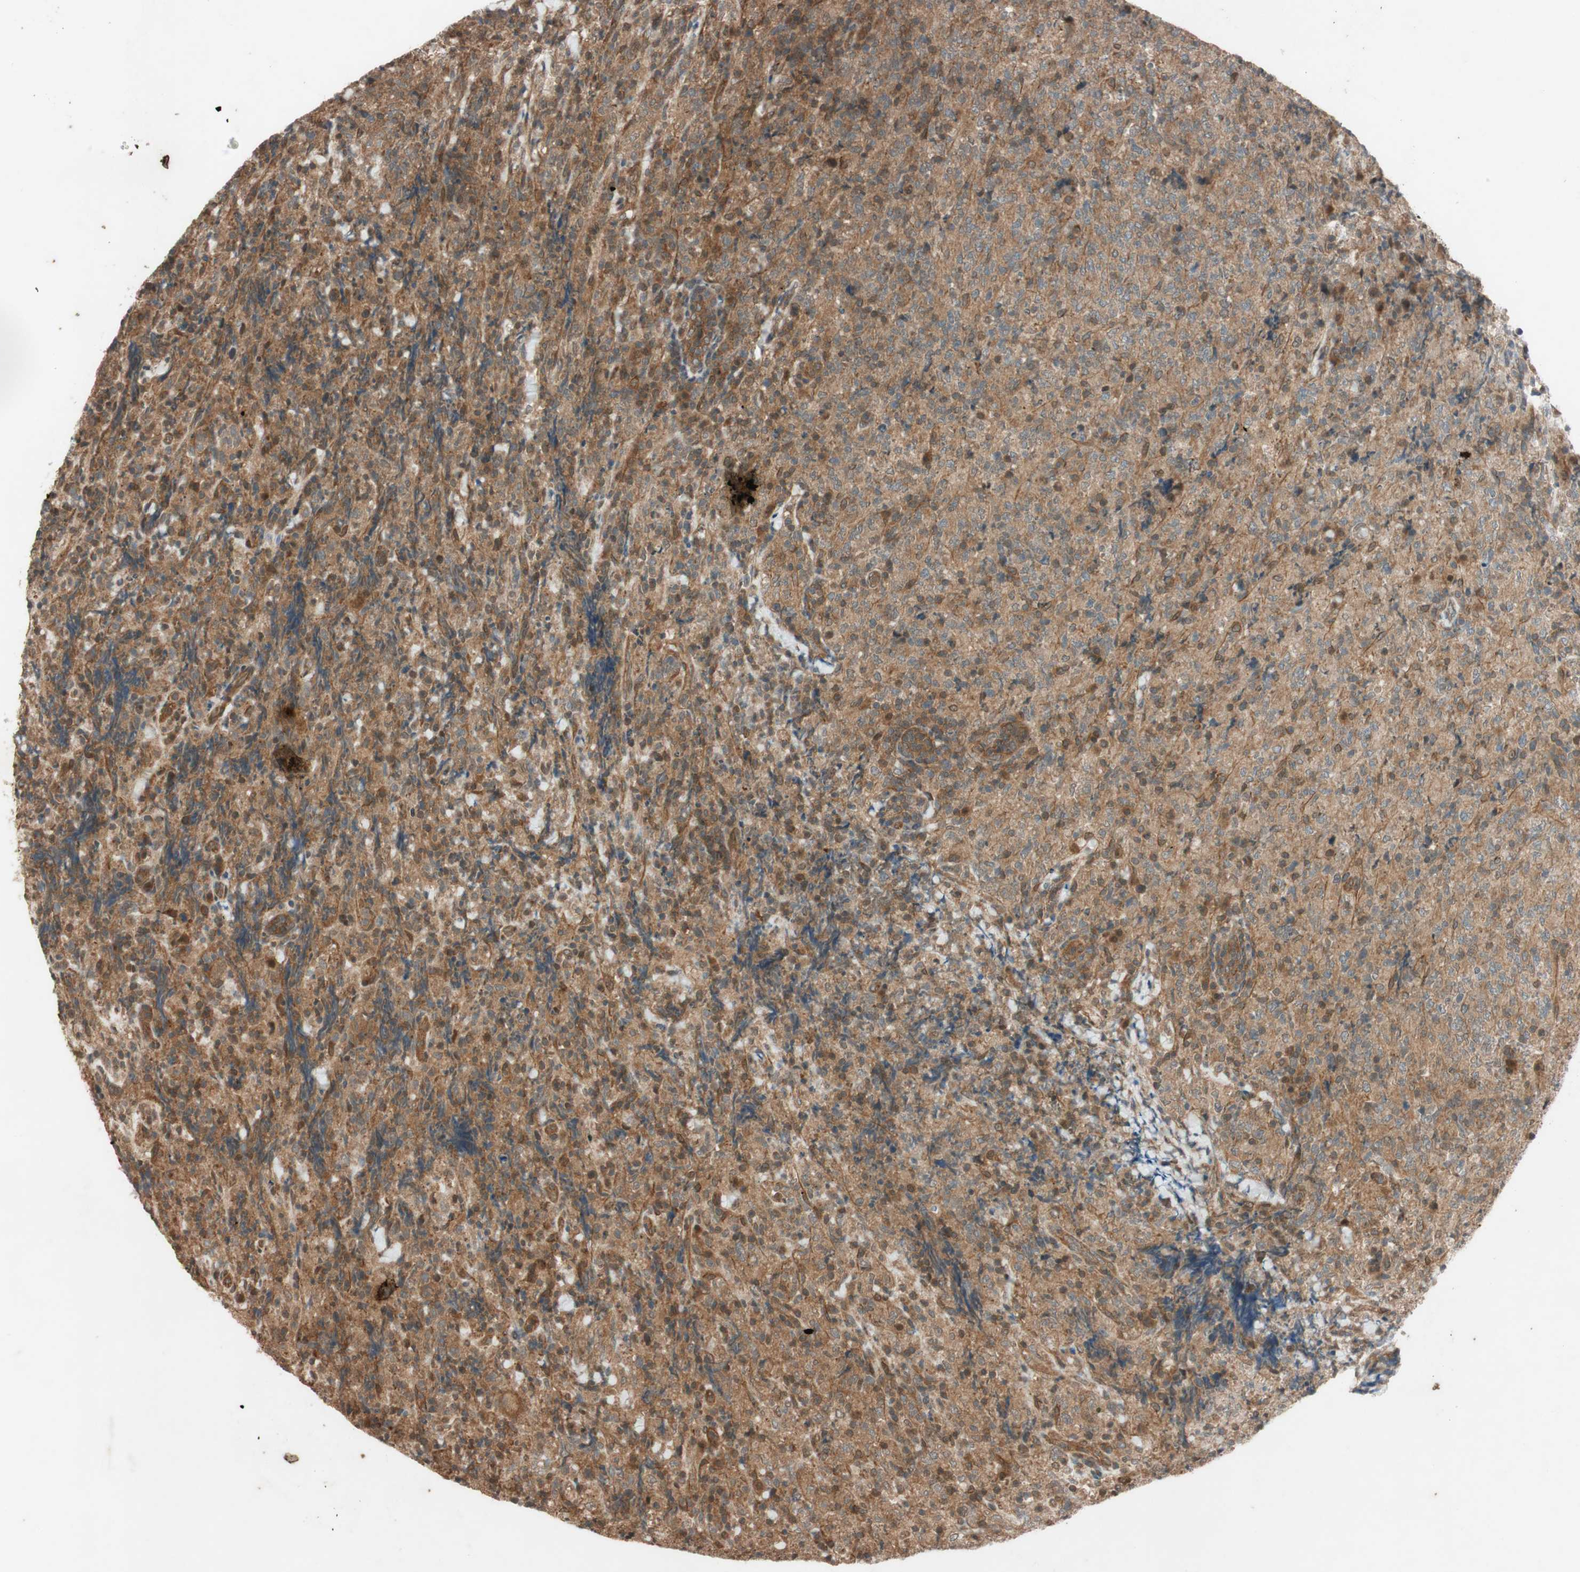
{"staining": {"intensity": "moderate", "quantity": ">75%", "location": "cytoplasmic/membranous"}, "tissue": "lymphoma", "cell_type": "Tumor cells", "image_type": "cancer", "snomed": [{"axis": "morphology", "description": "Malignant lymphoma, non-Hodgkin's type, High grade"}, {"axis": "topography", "description": "Tonsil"}], "caption": "This histopathology image demonstrates IHC staining of human malignant lymphoma, non-Hodgkin's type (high-grade), with medium moderate cytoplasmic/membranous expression in approximately >75% of tumor cells.", "gene": "EPHA8", "patient": {"sex": "female", "age": 36}}